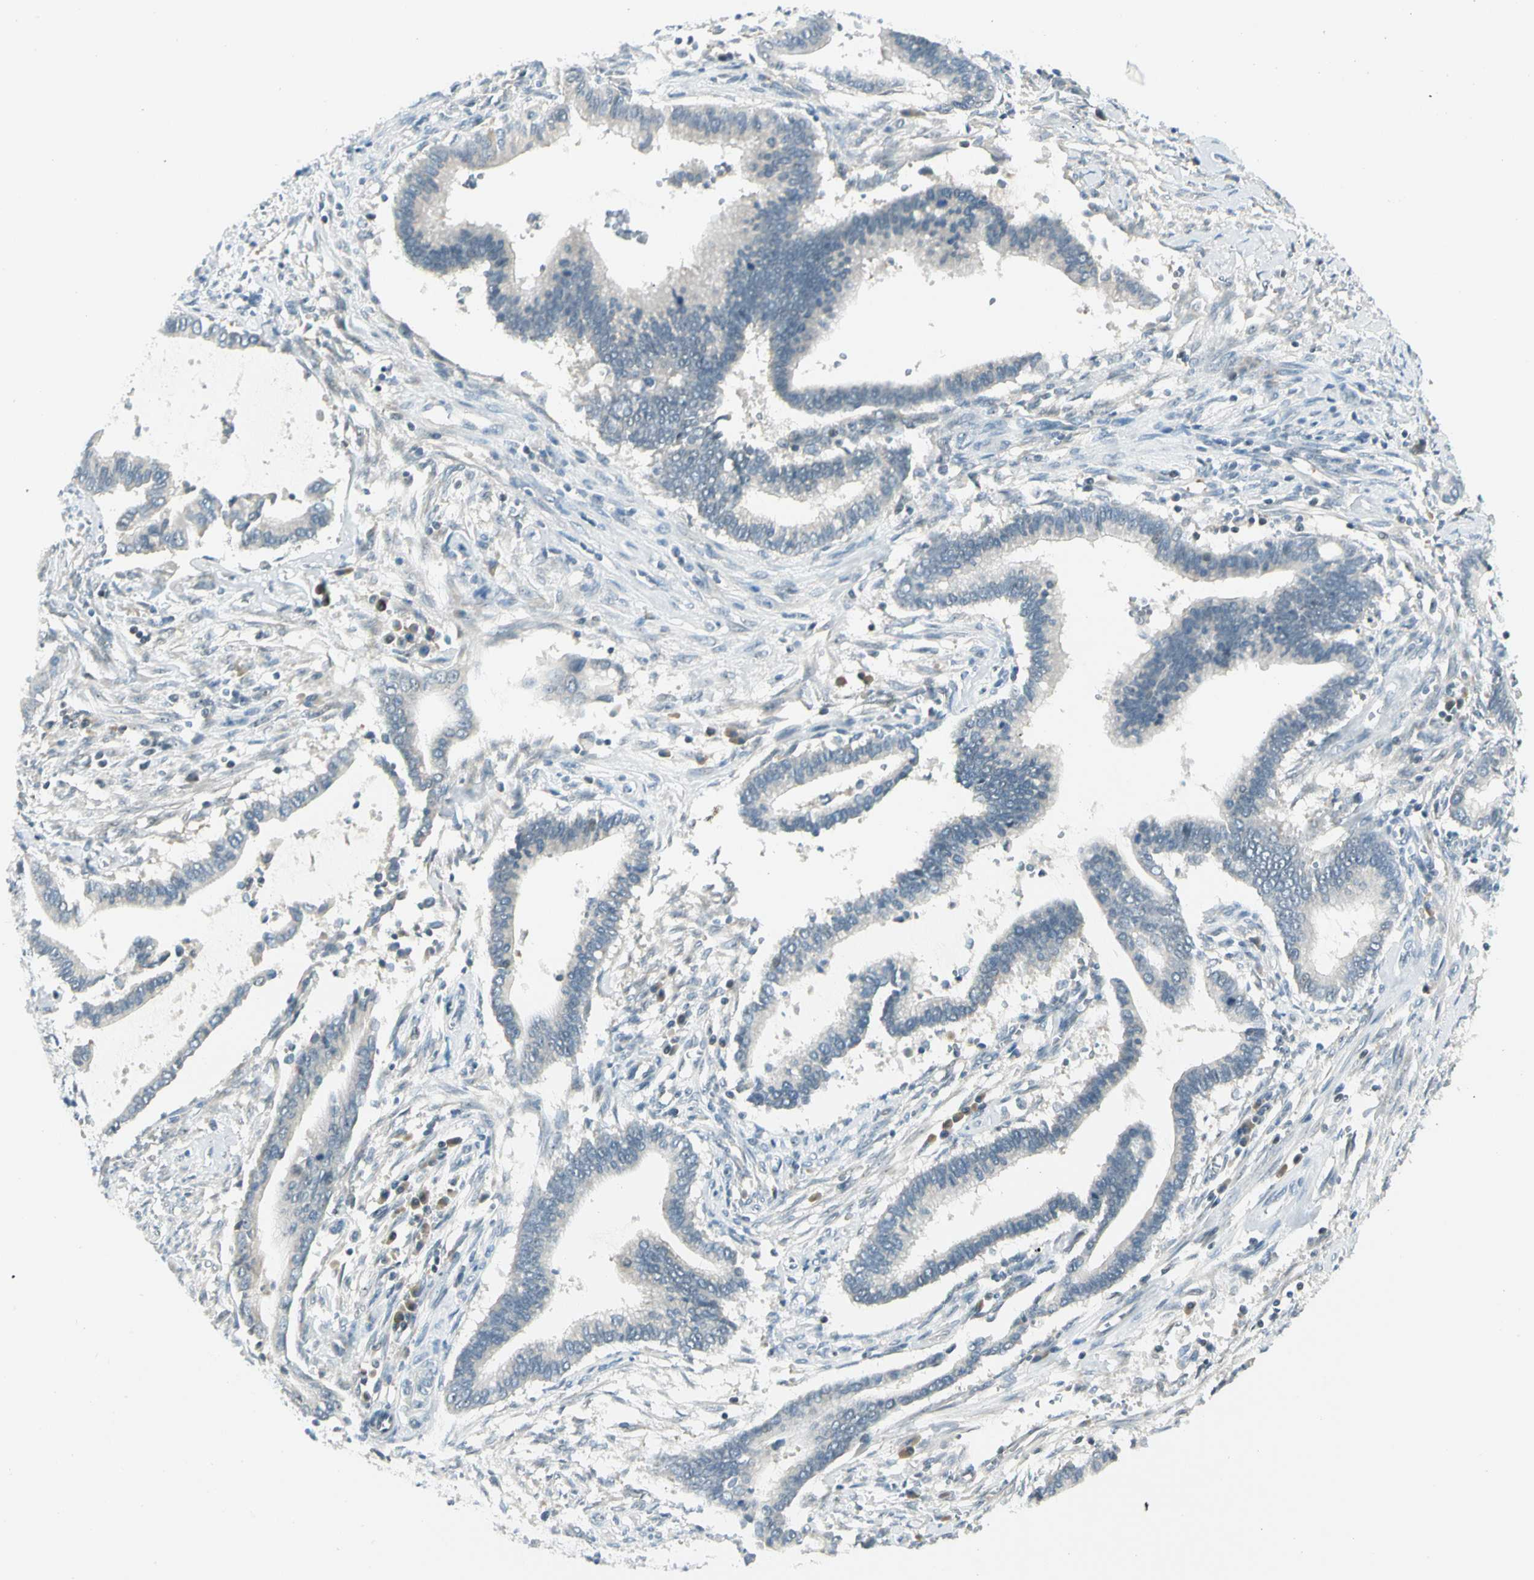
{"staining": {"intensity": "negative", "quantity": "none", "location": "none"}, "tissue": "cervical cancer", "cell_type": "Tumor cells", "image_type": "cancer", "snomed": [{"axis": "morphology", "description": "Adenocarcinoma, NOS"}, {"axis": "topography", "description": "Cervix"}], "caption": "High magnification brightfield microscopy of cervical adenocarcinoma stained with DAB (3,3'-diaminobenzidine) (brown) and counterstained with hematoxylin (blue): tumor cells show no significant expression. Nuclei are stained in blue.", "gene": "ZSCAN1", "patient": {"sex": "female", "age": 44}}